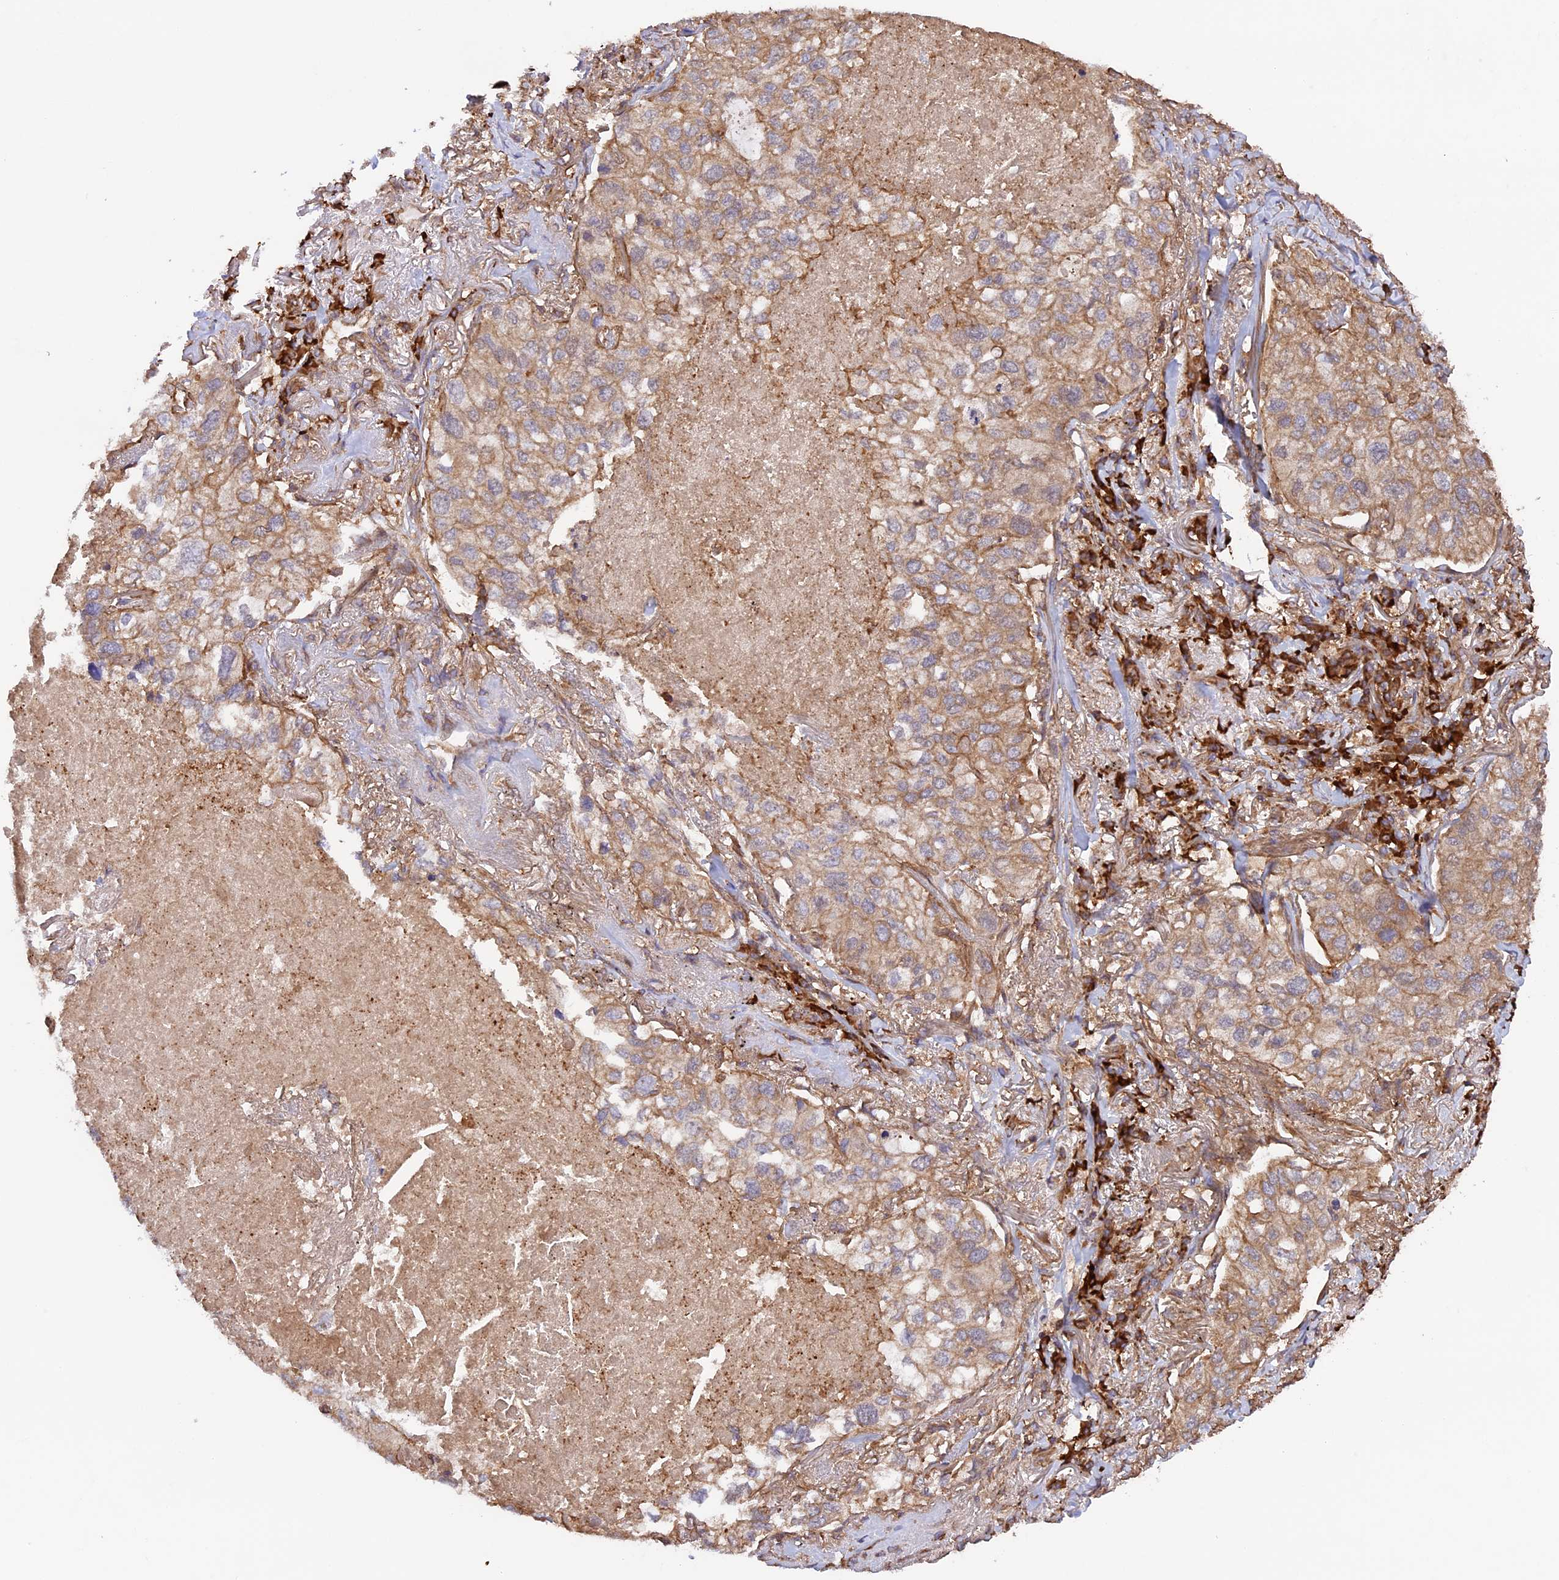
{"staining": {"intensity": "moderate", "quantity": "25%-75%", "location": "cytoplasmic/membranous"}, "tissue": "lung cancer", "cell_type": "Tumor cells", "image_type": "cancer", "snomed": [{"axis": "morphology", "description": "Adenocarcinoma, NOS"}, {"axis": "topography", "description": "Lung"}], "caption": "Protein staining of adenocarcinoma (lung) tissue displays moderate cytoplasmic/membranous staining in about 25%-75% of tumor cells.", "gene": "GAS8", "patient": {"sex": "male", "age": 65}}